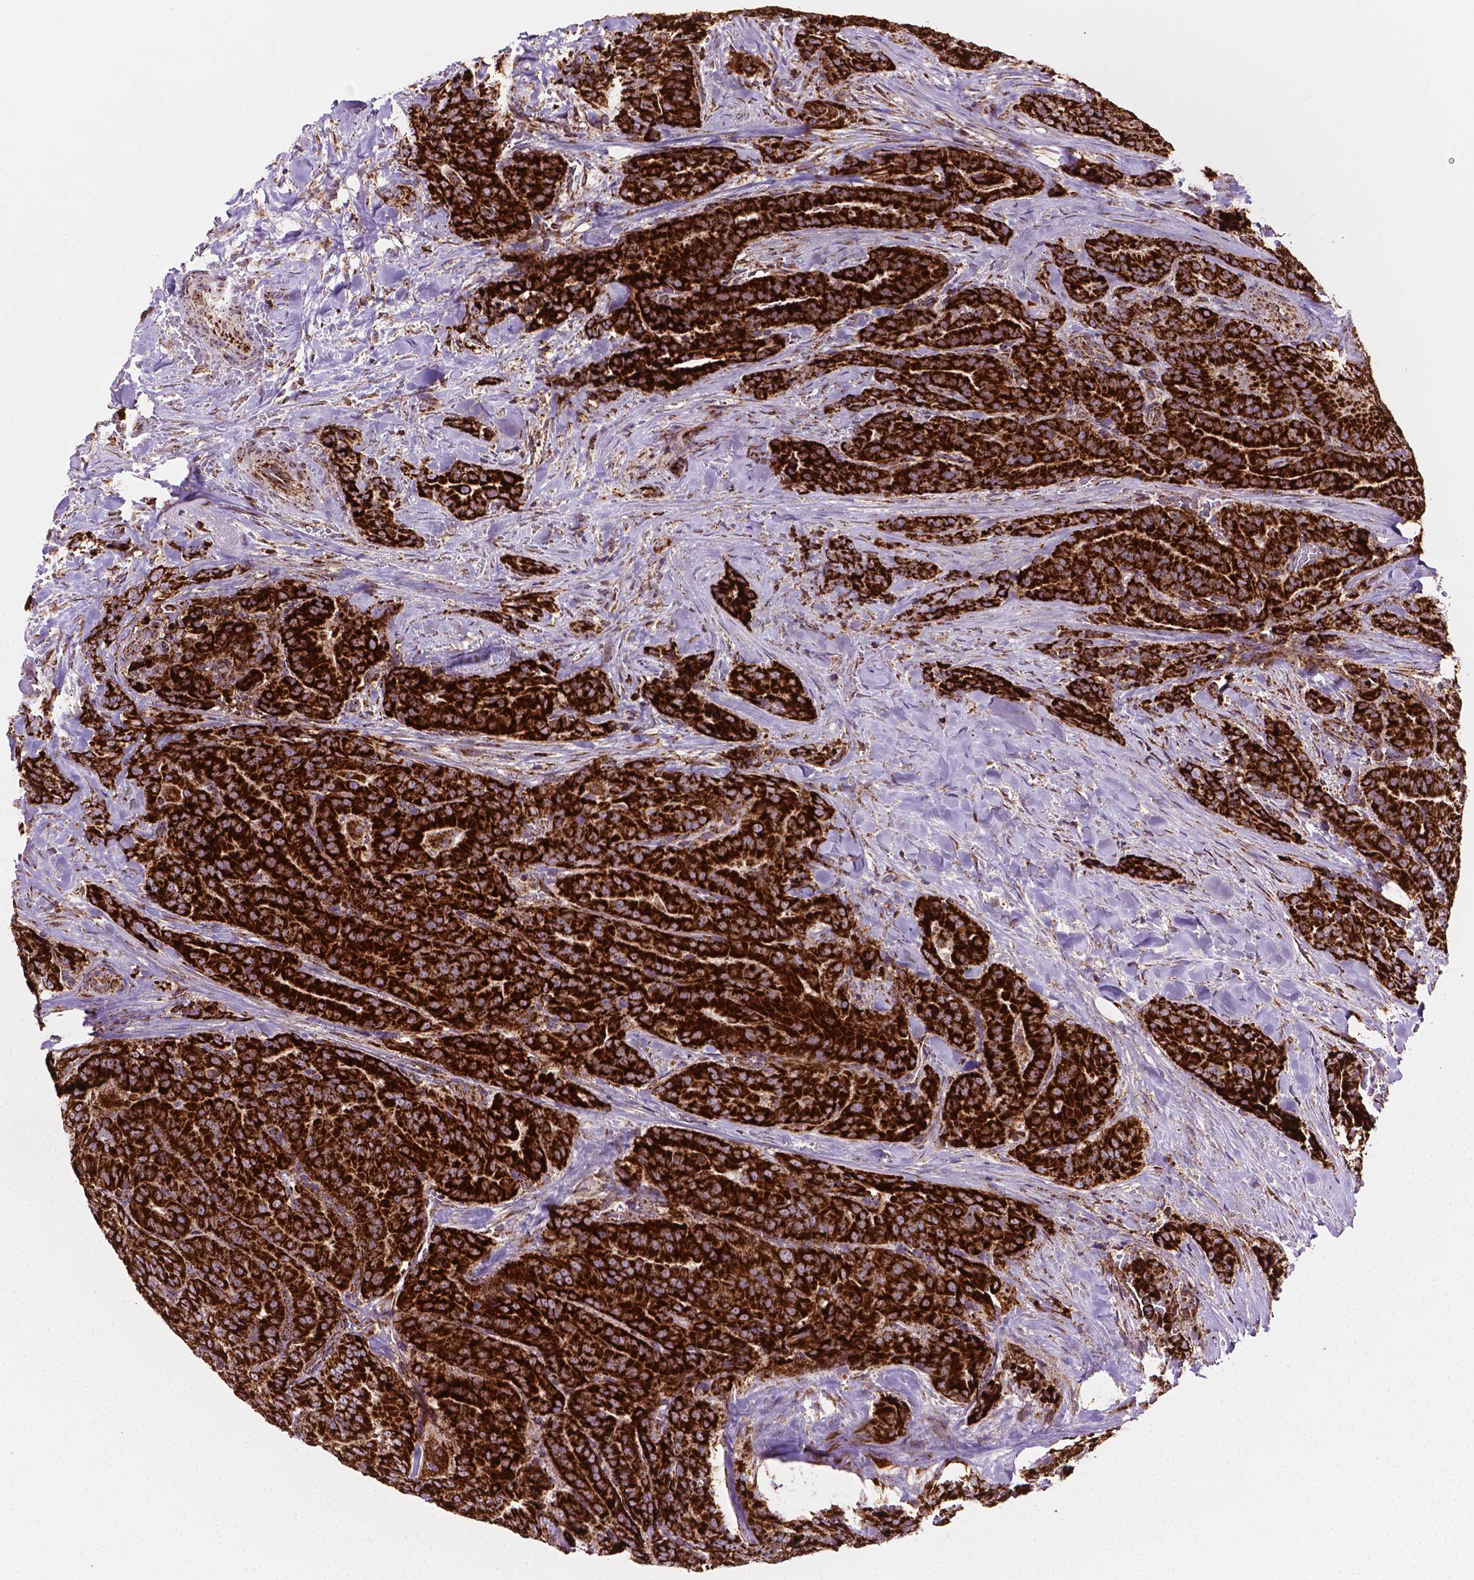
{"staining": {"intensity": "strong", "quantity": ">75%", "location": "cytoplasmic/membranous"}, "tissue": "thyroid cancer", "cell_type": "Tumor cells", "image_type": "cancer", "snomed": [{"axis": "morphology", "description": "Papillary adenocarcinoma, NOS"}, {"axis": "topography", "description": "Thyroid gland"}], "caption": "Strong cytoplasmic/membranous protein expression is appreciated in approximately >75% of tumor cells in thyroid cancer. (DAB IHC, brown staining for protein, blue staining for nuclei).", "gene": "ILVBL", "patient": {"sex": "male", "age": 61}}